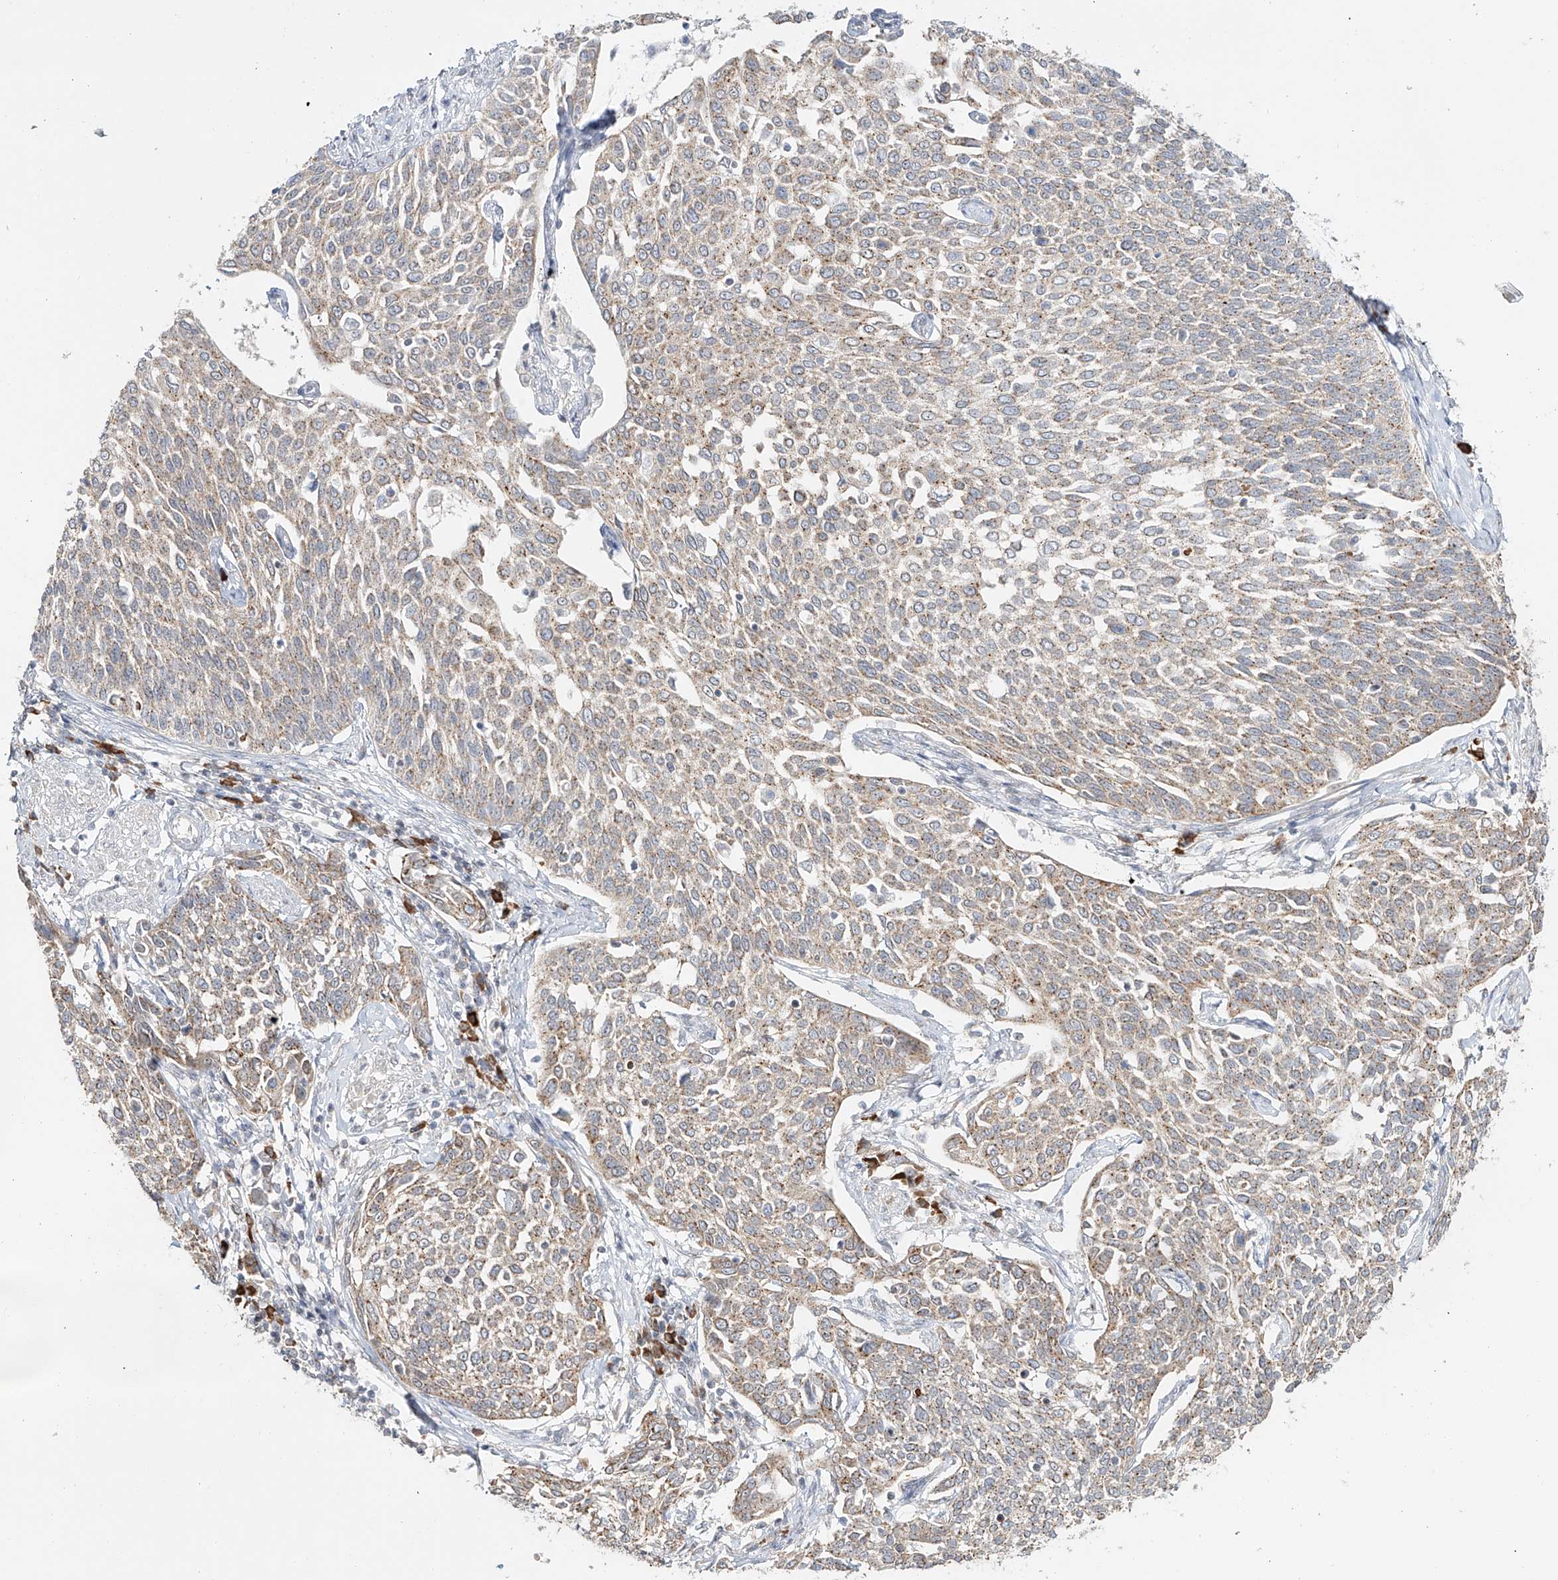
{"staining": {"intensity": "weak", "quantity": ">75%", "location": "cytoplasmic/membranous"}, "tissue": "cervical cancer", "cell_type": "Tumor cells", "image_type": "cancer", "snomed": [{"axis": "morphology", "description": "Squamous cell carcinoma, NOS"}, {"axis": "topography", "description": "Cervix"}], "caption": "Immunohistochemistry of human cervical cancer (squamous cell carcinoma) shows low levels of weak cytoplasmic/membranous expression in about >75% of tumor cells. The staining was performed using DAB to visualize the protein expression in brown, while the nuclei were stained in blue with hematoxylin (Magnification: 20x).", "gene": "BSDC1", "patient": {"sex": "female", "age": 34}}